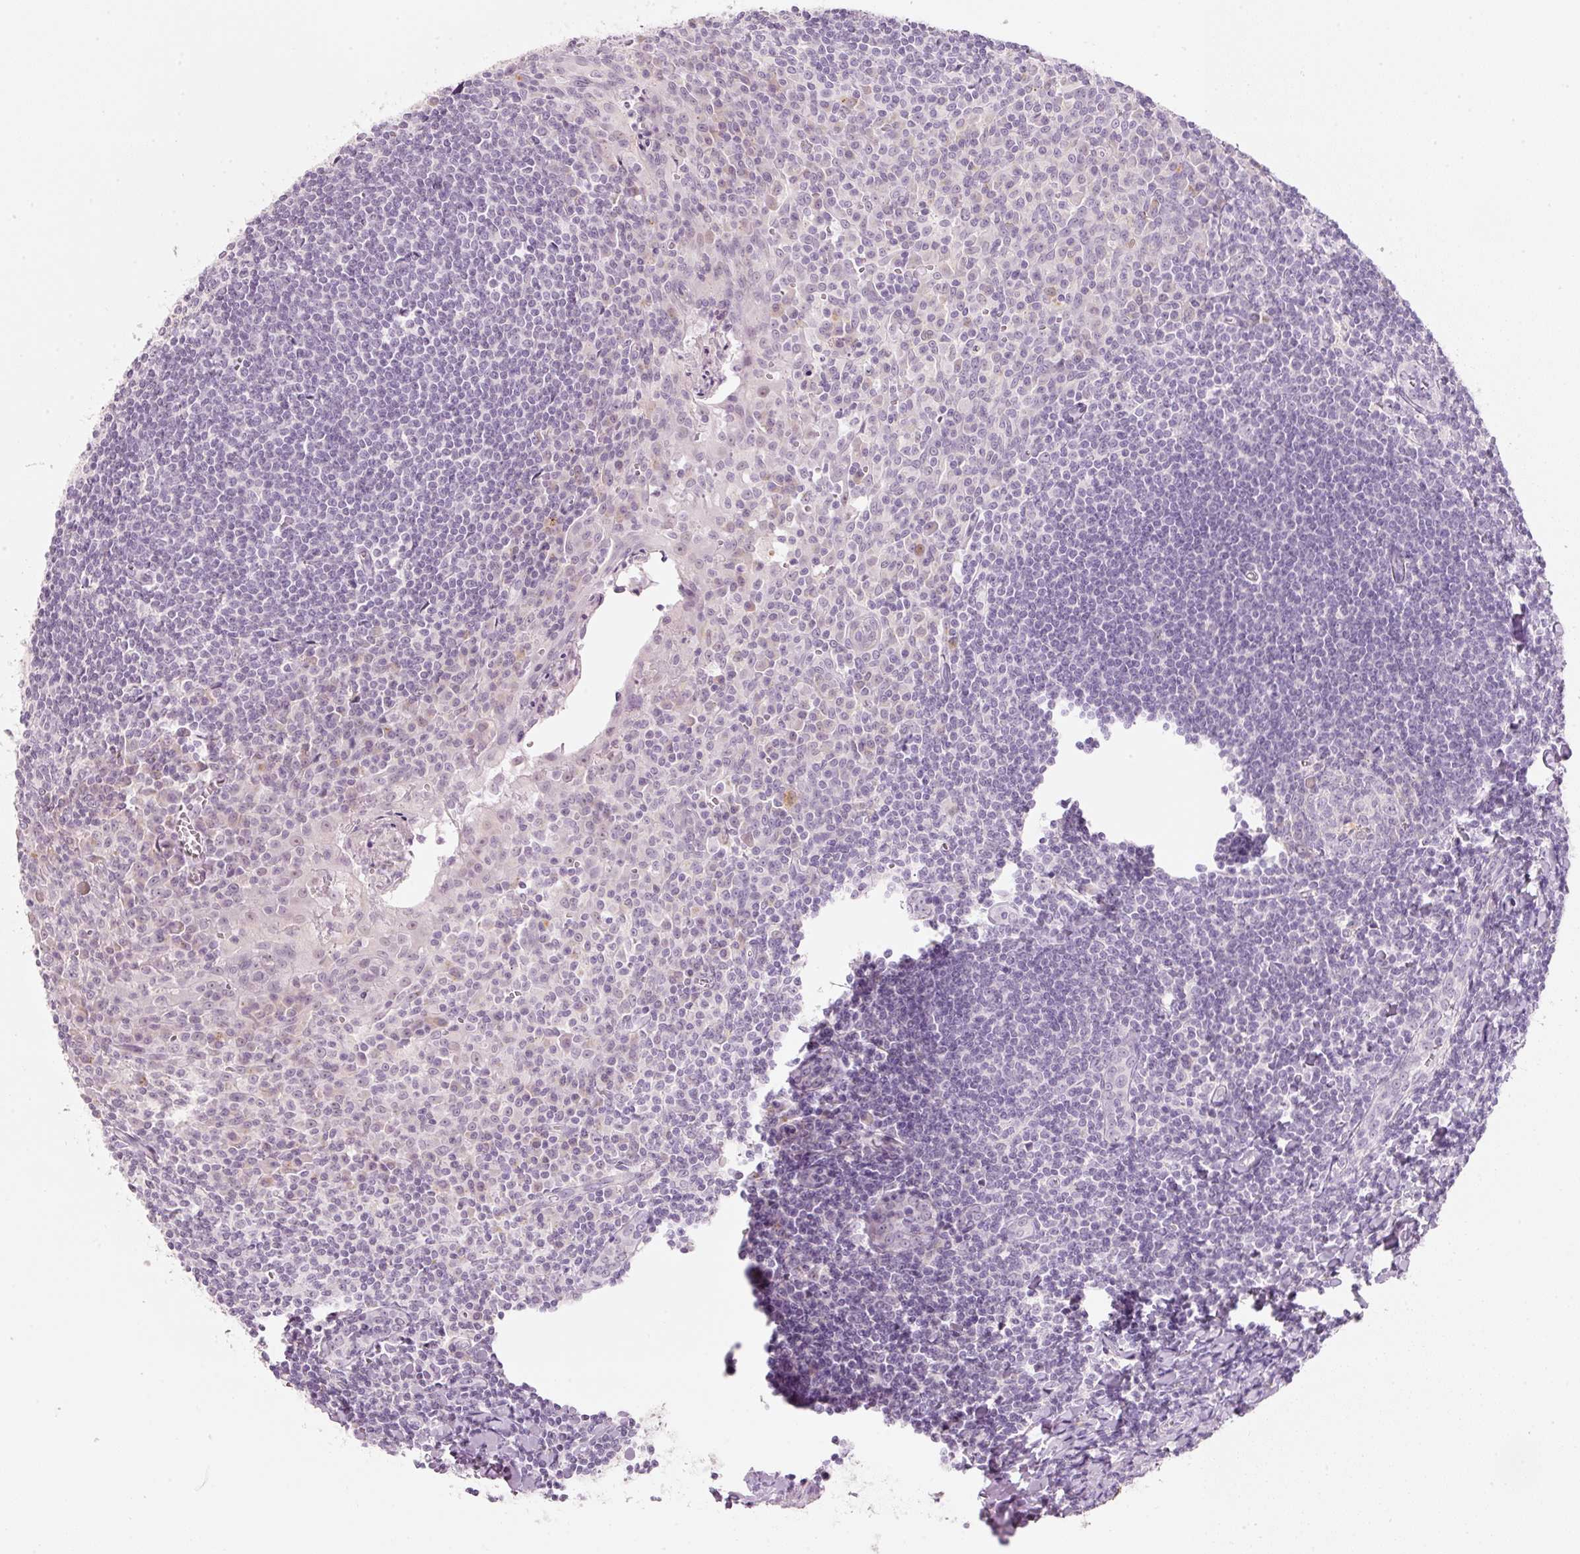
{"staining": {"intensity": "negative", "quantity": "none", "location": "none"}, "tissue": "tonsil", "cell_type": "Germinal center cells", "image_type": "normal", "snomed": [{"axis": "morphology", "description": "Normal tissue, NOS"}, {"axis": "topography", "description": "Tonsil"}], "caption": "Immunohistochemistry (IHC) of unremarkable human tonsil demonstrates no staining in germinal center cells.", "gene": "ENSG00000206549", "patient": {"sex": "male", "age": 27}}